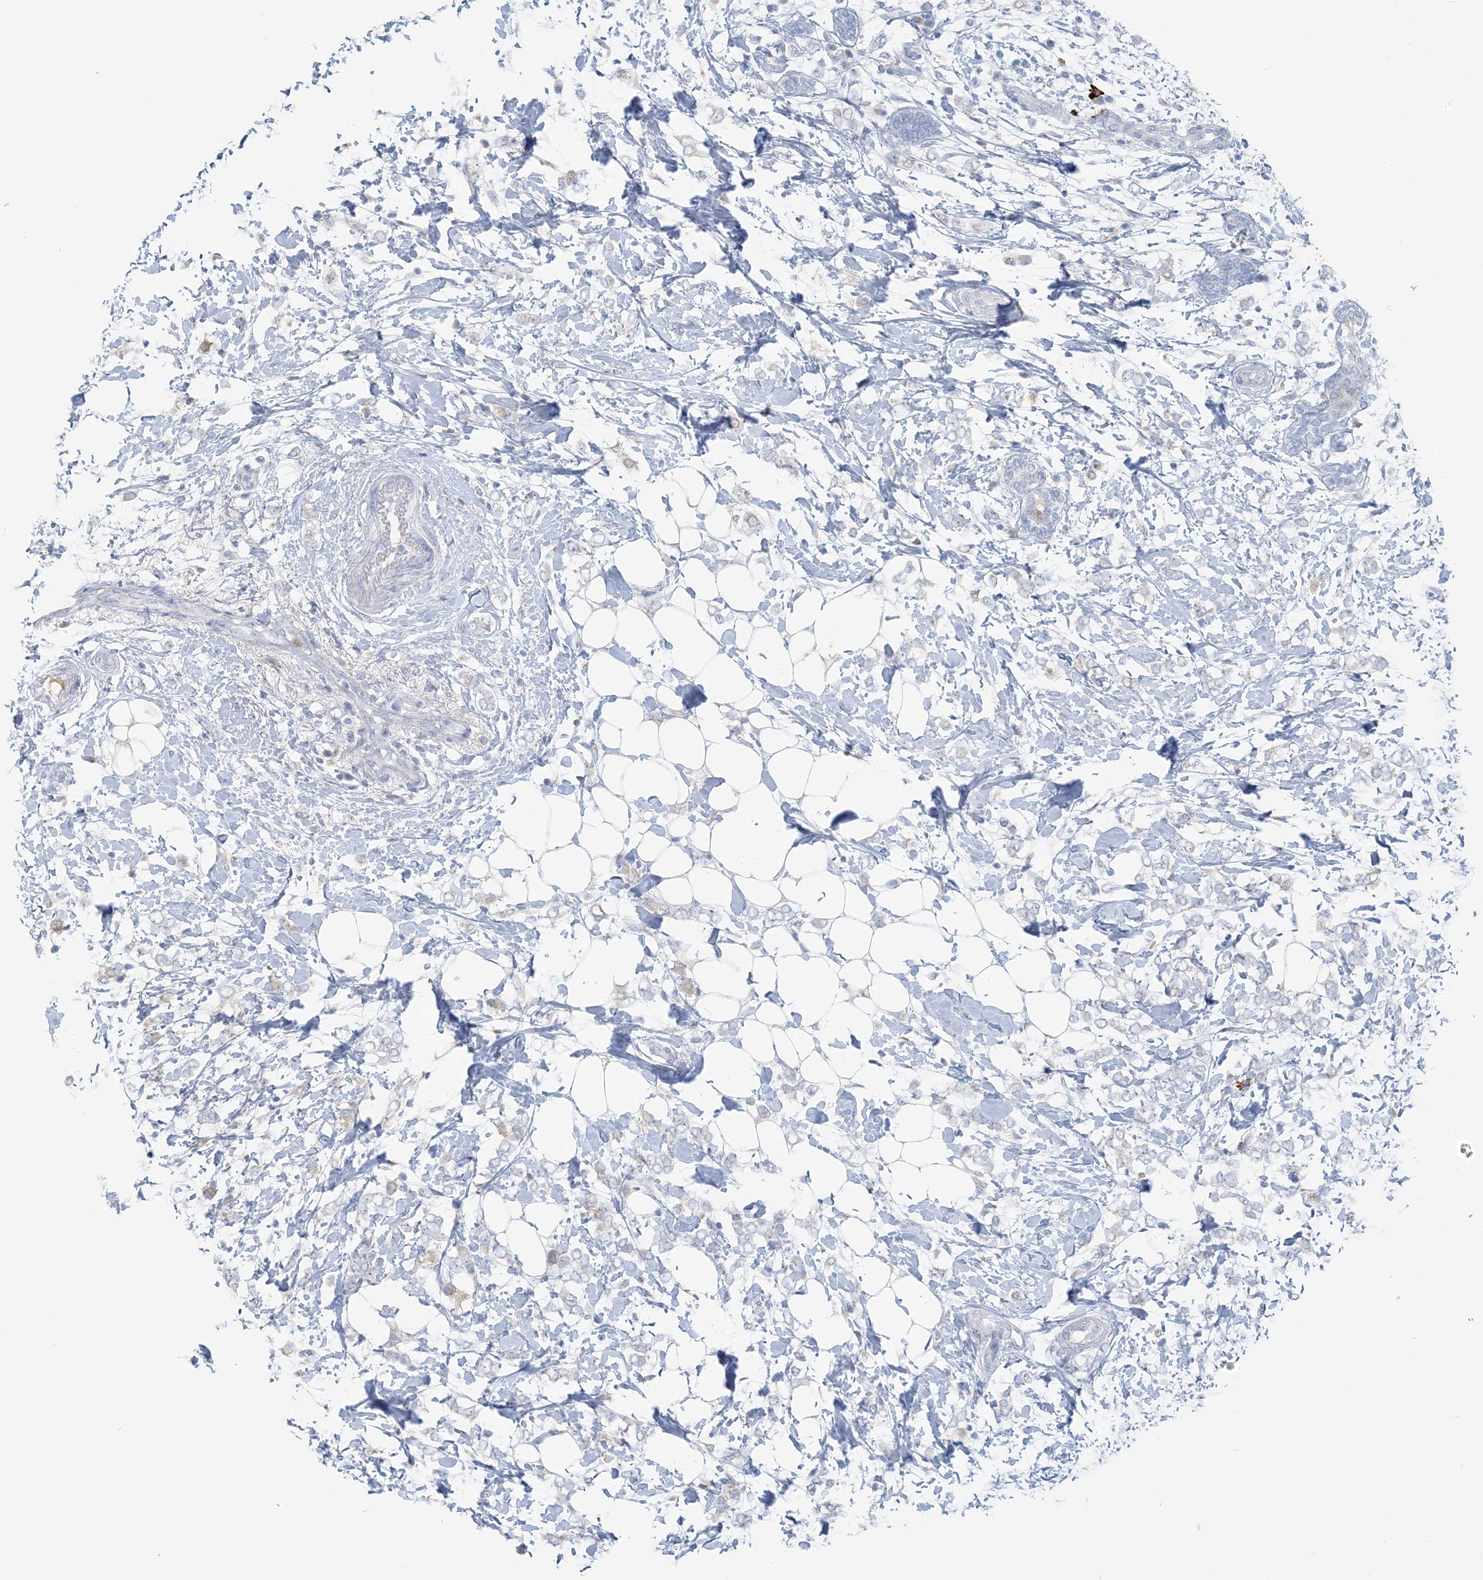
{"staining": {"intensity": "negative", "quantity": "none", "location": "none"}, "tissue": "breast cancer", "cell_type": "Tumor cells", "image_type": "cancer", "snomed": [{"axis": "morphology", "description": "Normal tissue, NOS"}, {"axis": "morphology", "description": "Lobular carcinoma"}, {"axis": "topography", "description": "Breast"}], "caption": "Histopathology image shows no significant protein expression in tumor cells of breast lobular carcinoma.", "gene": "SCML1", "patient": {"sex": "female", "age": 47}}